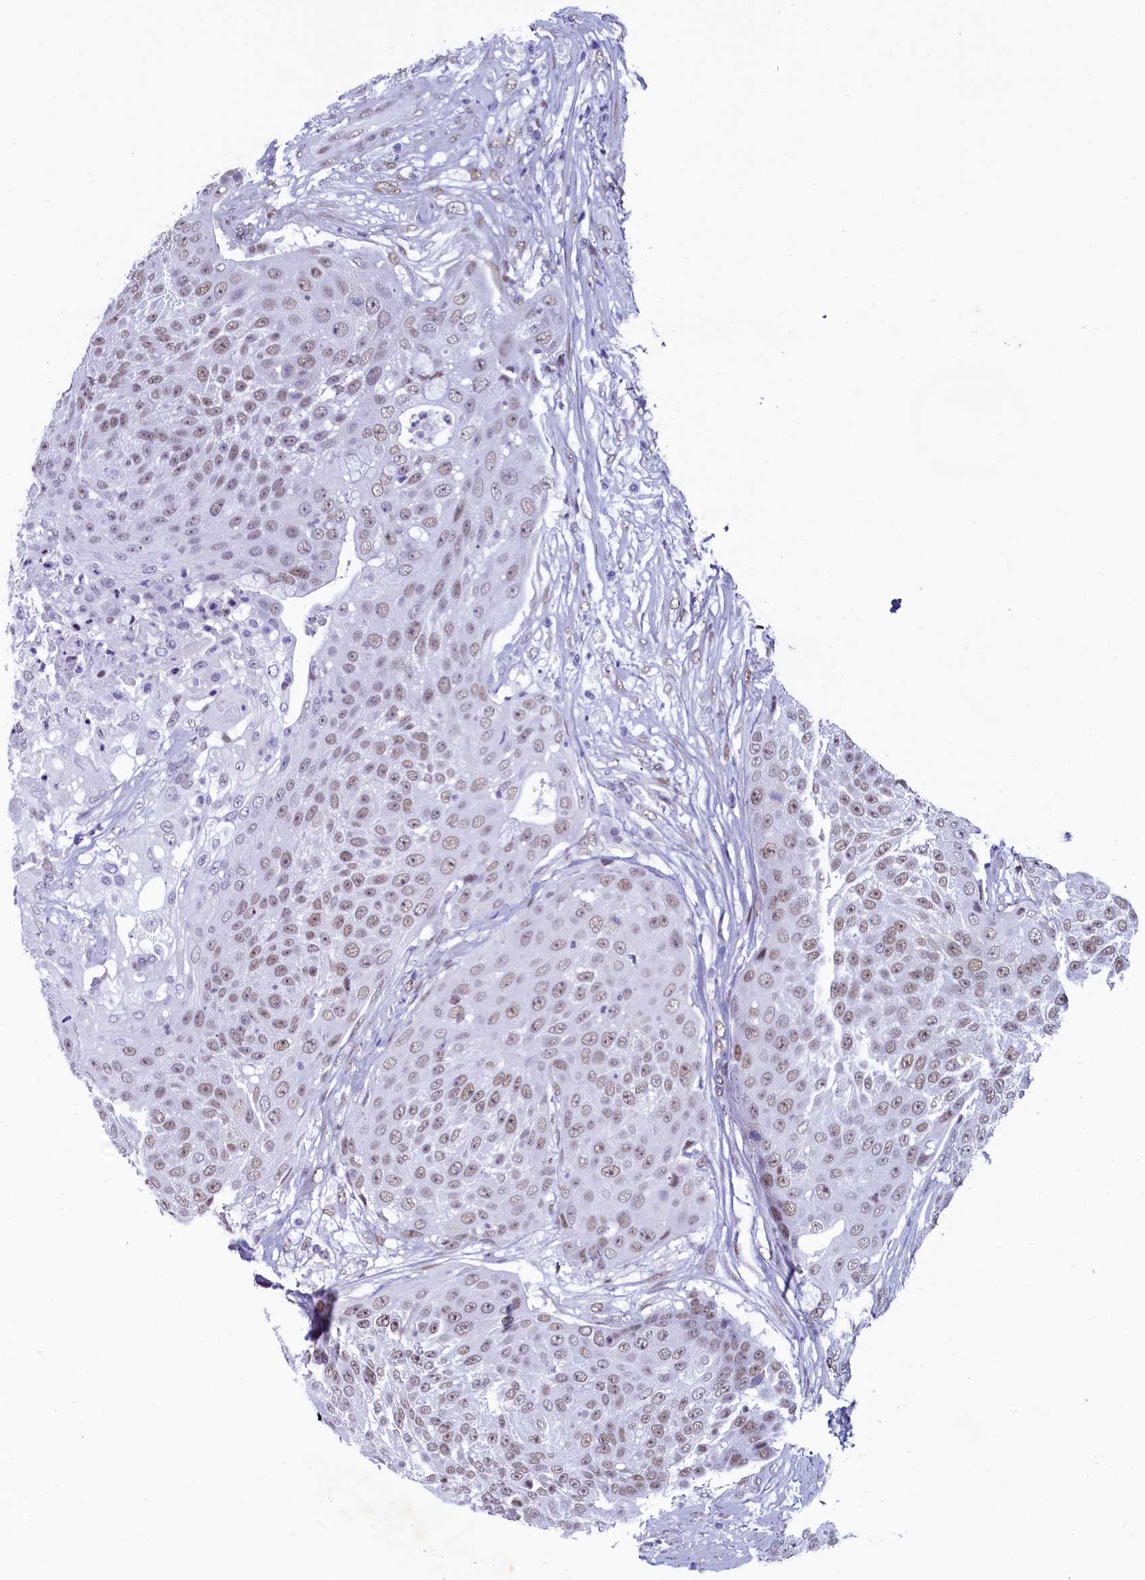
{"staining": {"intensity": "weak", "quantity": ">75%", "location": "nuclear"}, "tissue": "urothelial cancer", "cell_type": "Tumor cells", "image_type": "cancer", "snomed": [{"axis": "morphology", "description": "Urothelial carcinoma, High grade"}, {"axis": "topography", "description": "Urinary bladder"}], "caption": "Weak nuclear staining is identified in approximately >75% of tumor cells in urothelial cancer.", "gene": "SUGP2", "patient": {"sex": "female", "age": 63}}